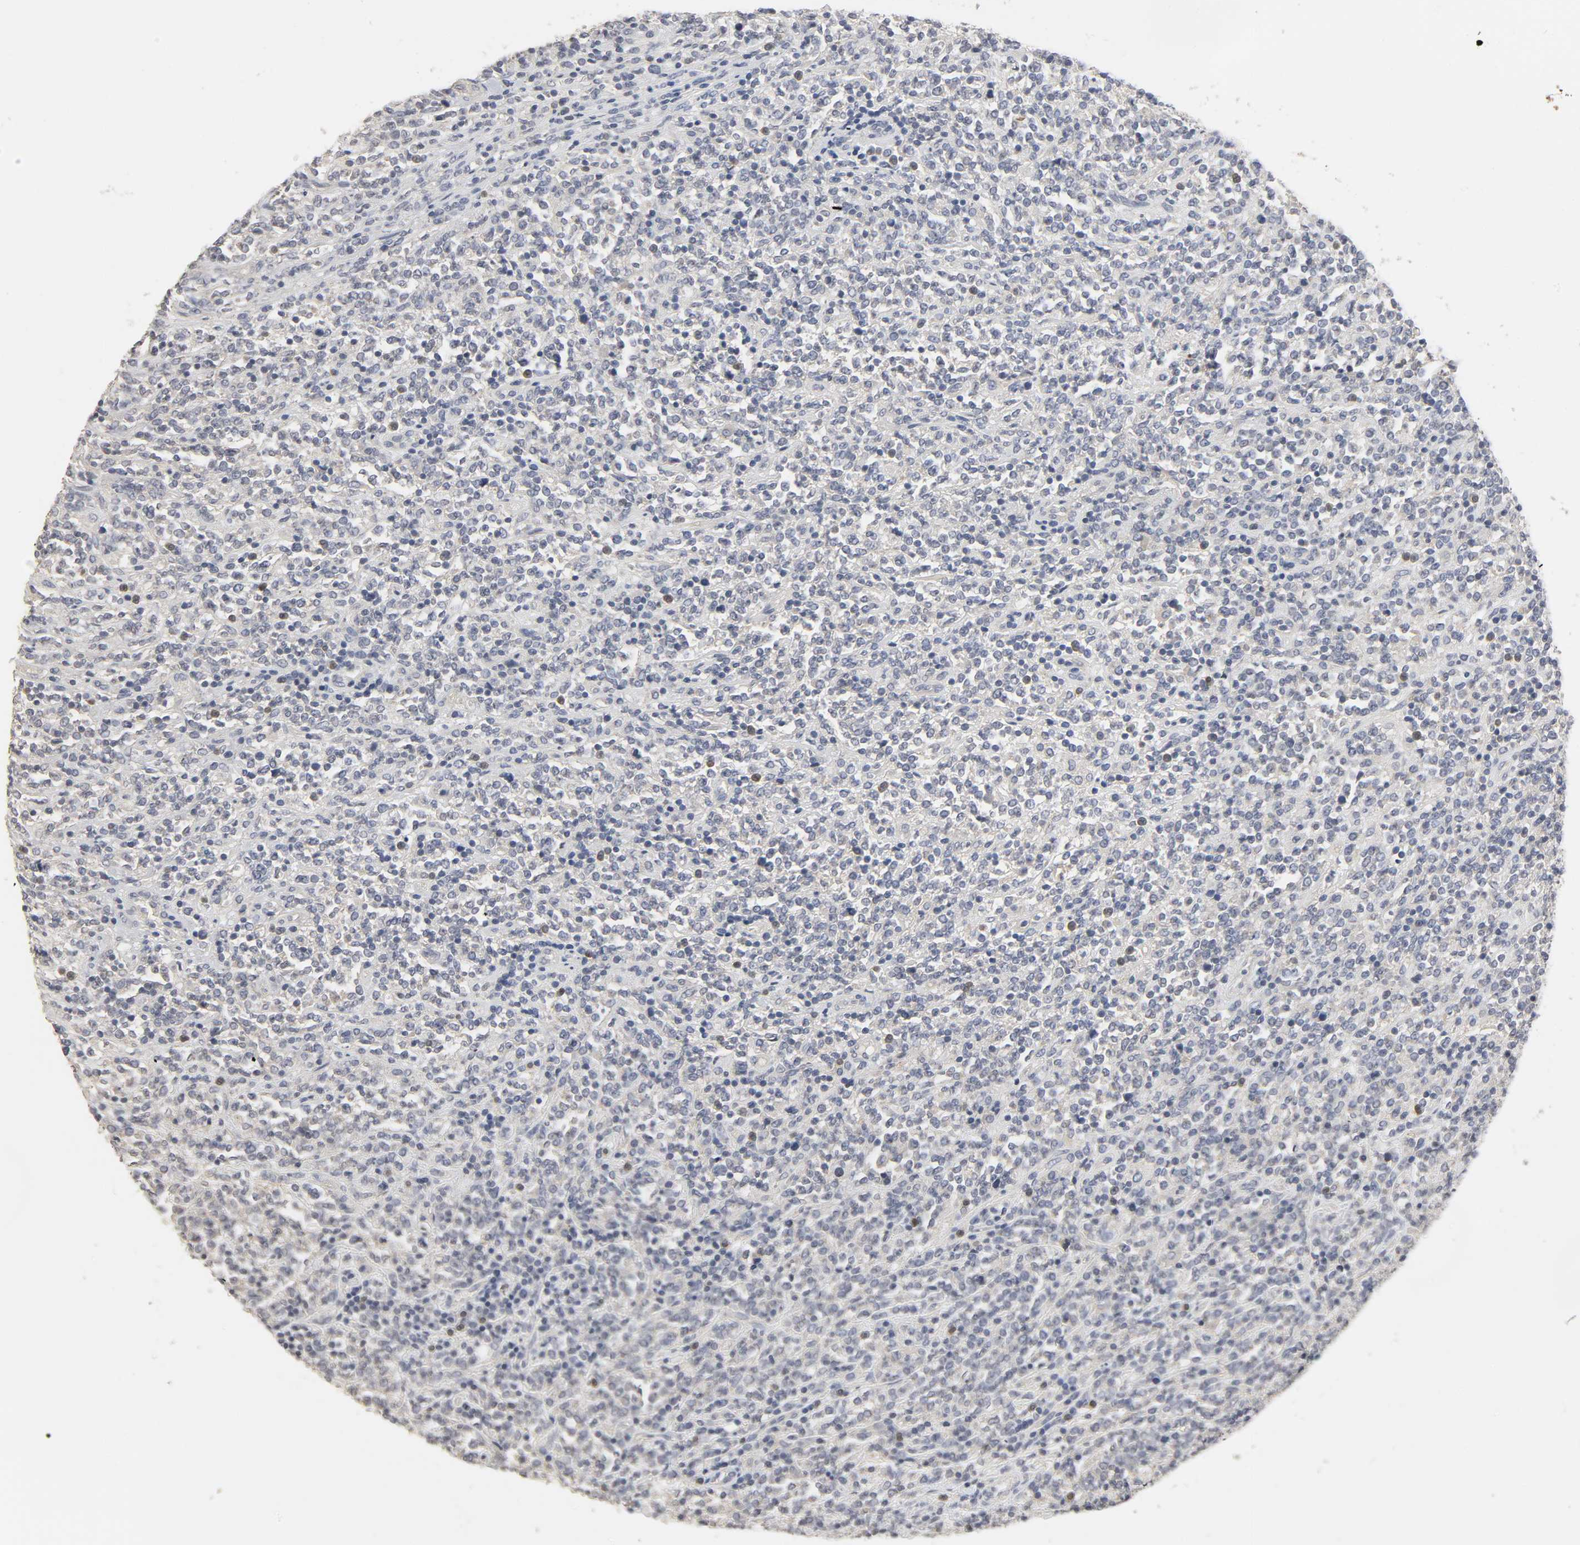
{"staining": {"intensity": "negative", "quantity": "none", "location": "none"}, "tissue": "lymphoma", "cell_type": "Tumor cells", "image_type": "cancer", "snomed": [{"axis": "morphology", "description": "Malignant lymphoma, non-Hodgkin's type, High grade"}, {"axis": "topography", "description": "Soft tissue"}], "caption": "Immunohistochemistry (IHC) micrograph of lymphoma stained for a protein (brown), which displays no expression in tumor cells.", "gene": "SLC10A2", "patient": {"sex": "male", "age": 18}}